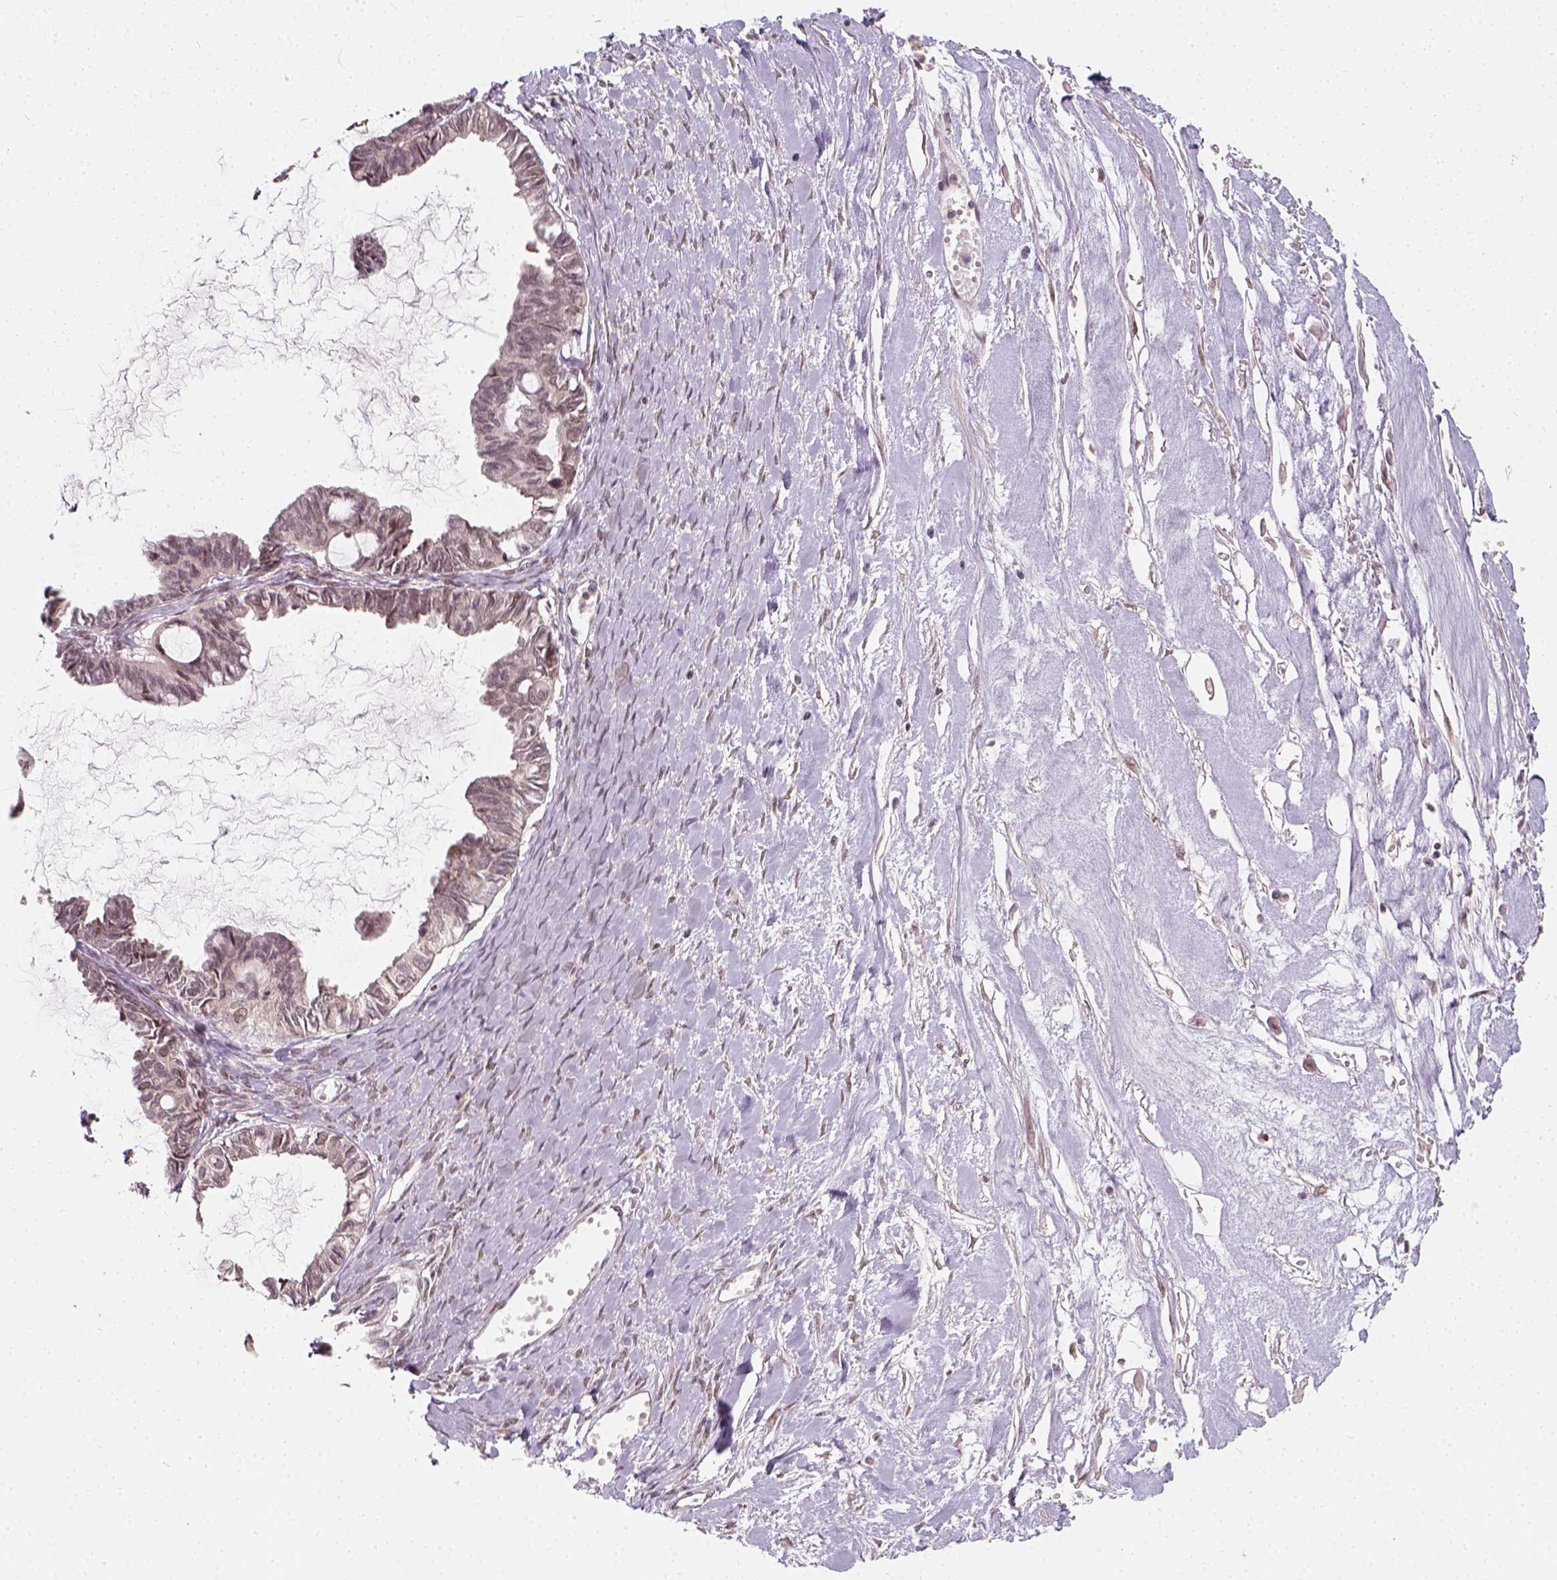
{"staining": {"intensity": "moderate", "quantity": "<25%", "location": "nuclear"}, "tissue": "ovarian cancer", "cell_type": "Tumor cells", "image_type": "cancer", "snomed": [{"axis": "morphology", "description": "Cystadenocarcinoma, mucinous, NOS"}, {"axis": "topography", "description": "Ovary"}], "caption": "High-magnification brightfield microscopy of ovarian cancer stained with DAB (3,3'-diaminobenzidine) (brown) and counterstained with hematoxylin (blue). tumor cells exhibit moderate nuclear staining is appreciated in about<25% of cells. (Brightfield microscopy of DAB IHC at high magnification).", "gene": "ZMAT3", "patient": {"sex": "female", "age": 61}}